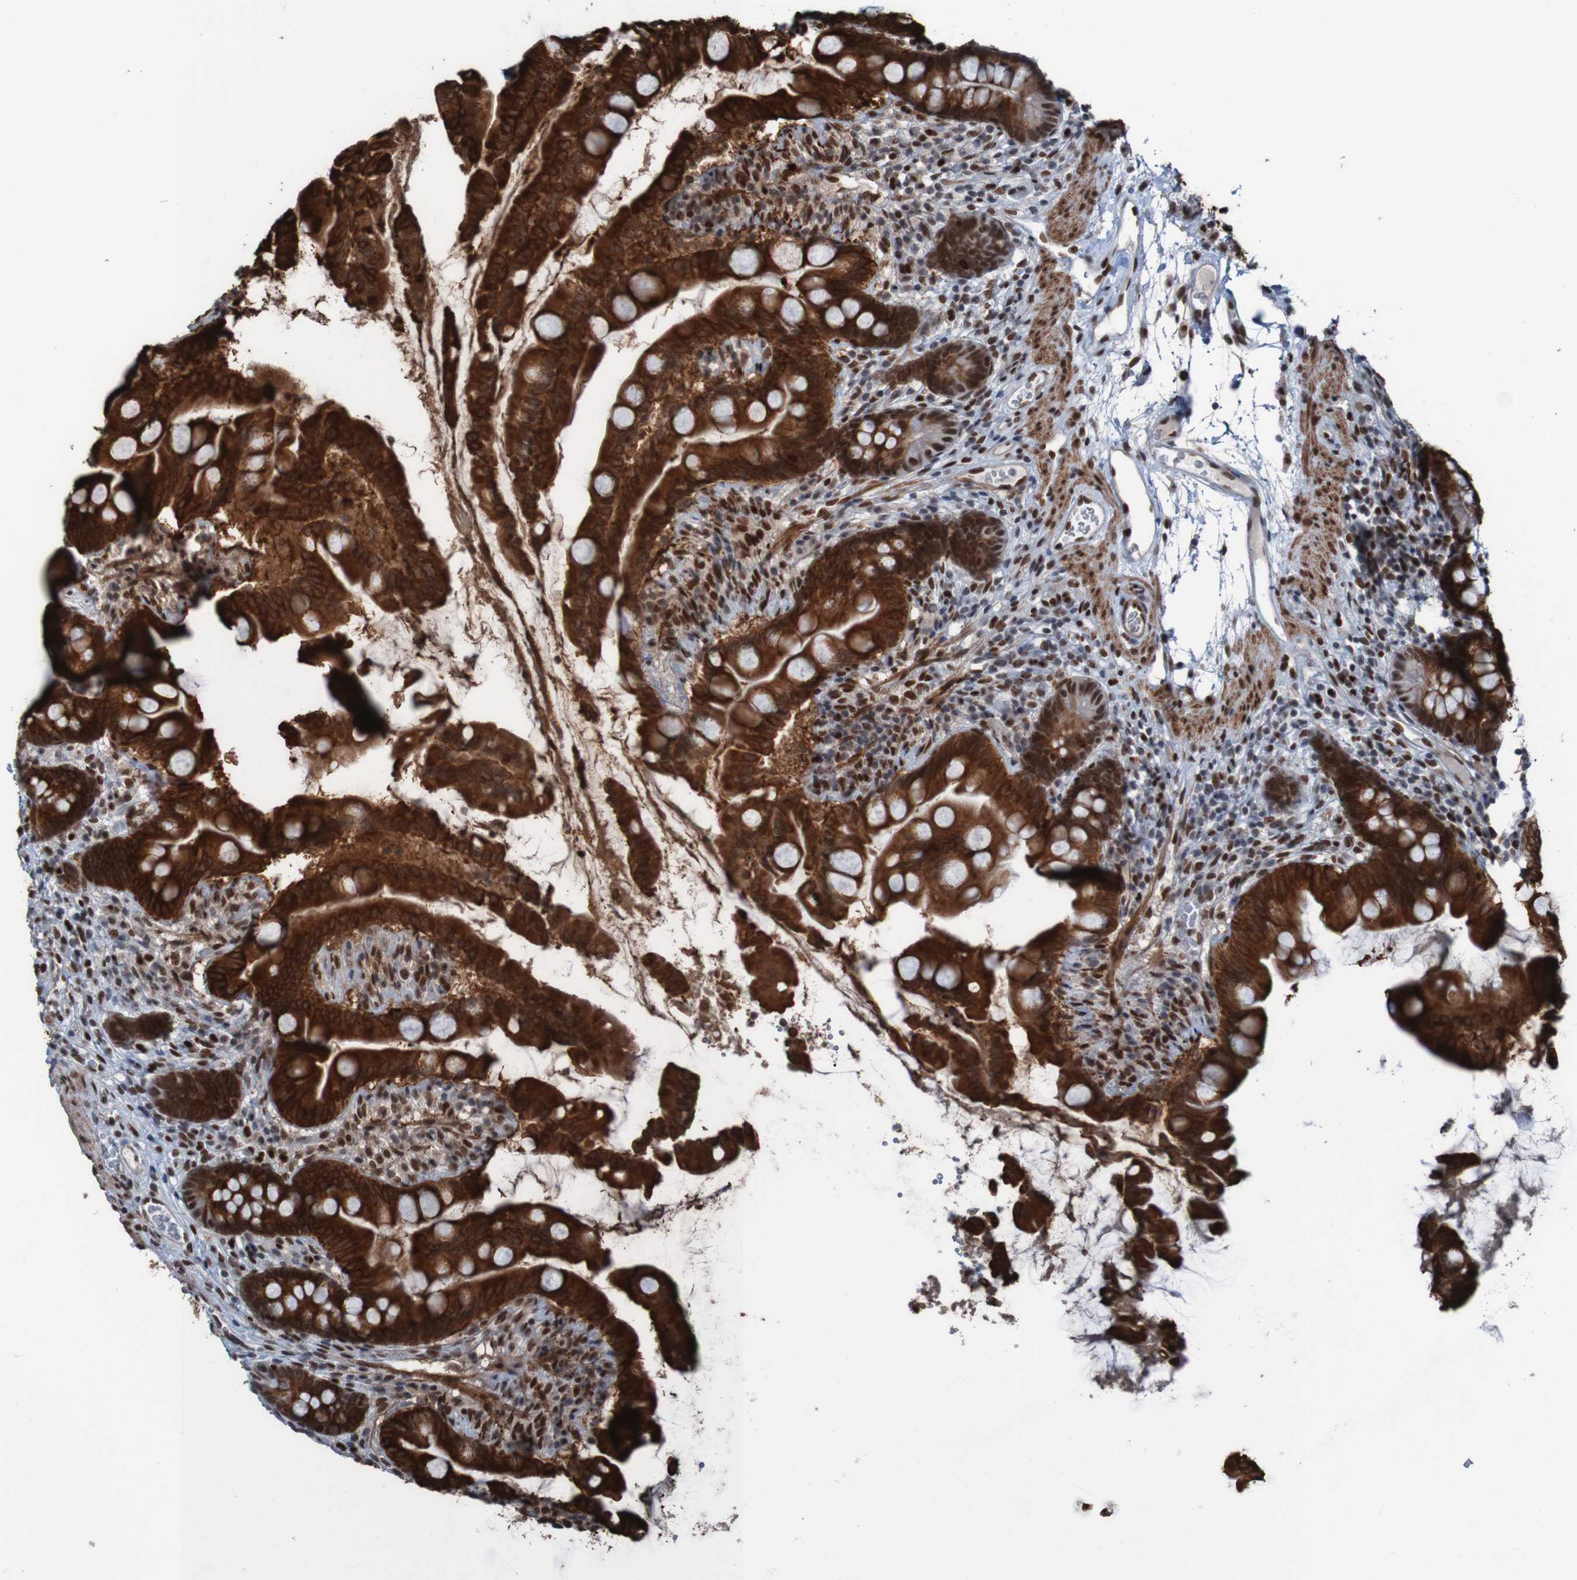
{"staining": {"intensity": "strong", "quantity": ">75%", "location": "cytoplasmic/membranous,nuclear"}, "tissue": "small intestine", "cell_type": "Glandular cells", "image_type": "normal", "snomed": [{"axis": "morphology", "description": "Normal tissue, NOS"}, {"axis": "topography", "description": "Small intestine"}], "caption": "High-magnification brightfield microscopy of normal small intestine stained with DAB (3,3'-diaminobenzidine) (brown) and counterstained with hematoxylin (blue). glandular cells exhibit strong cytoplasmic/membranous,nuclear positivity is seen in about>75% of cells. (Stains: DAB in brown, nuclei in blue, Microscopy: brightfield microscopy at high magnification).", "gene": "PHF2", "patient": {"sex": "female", "age": 56}}